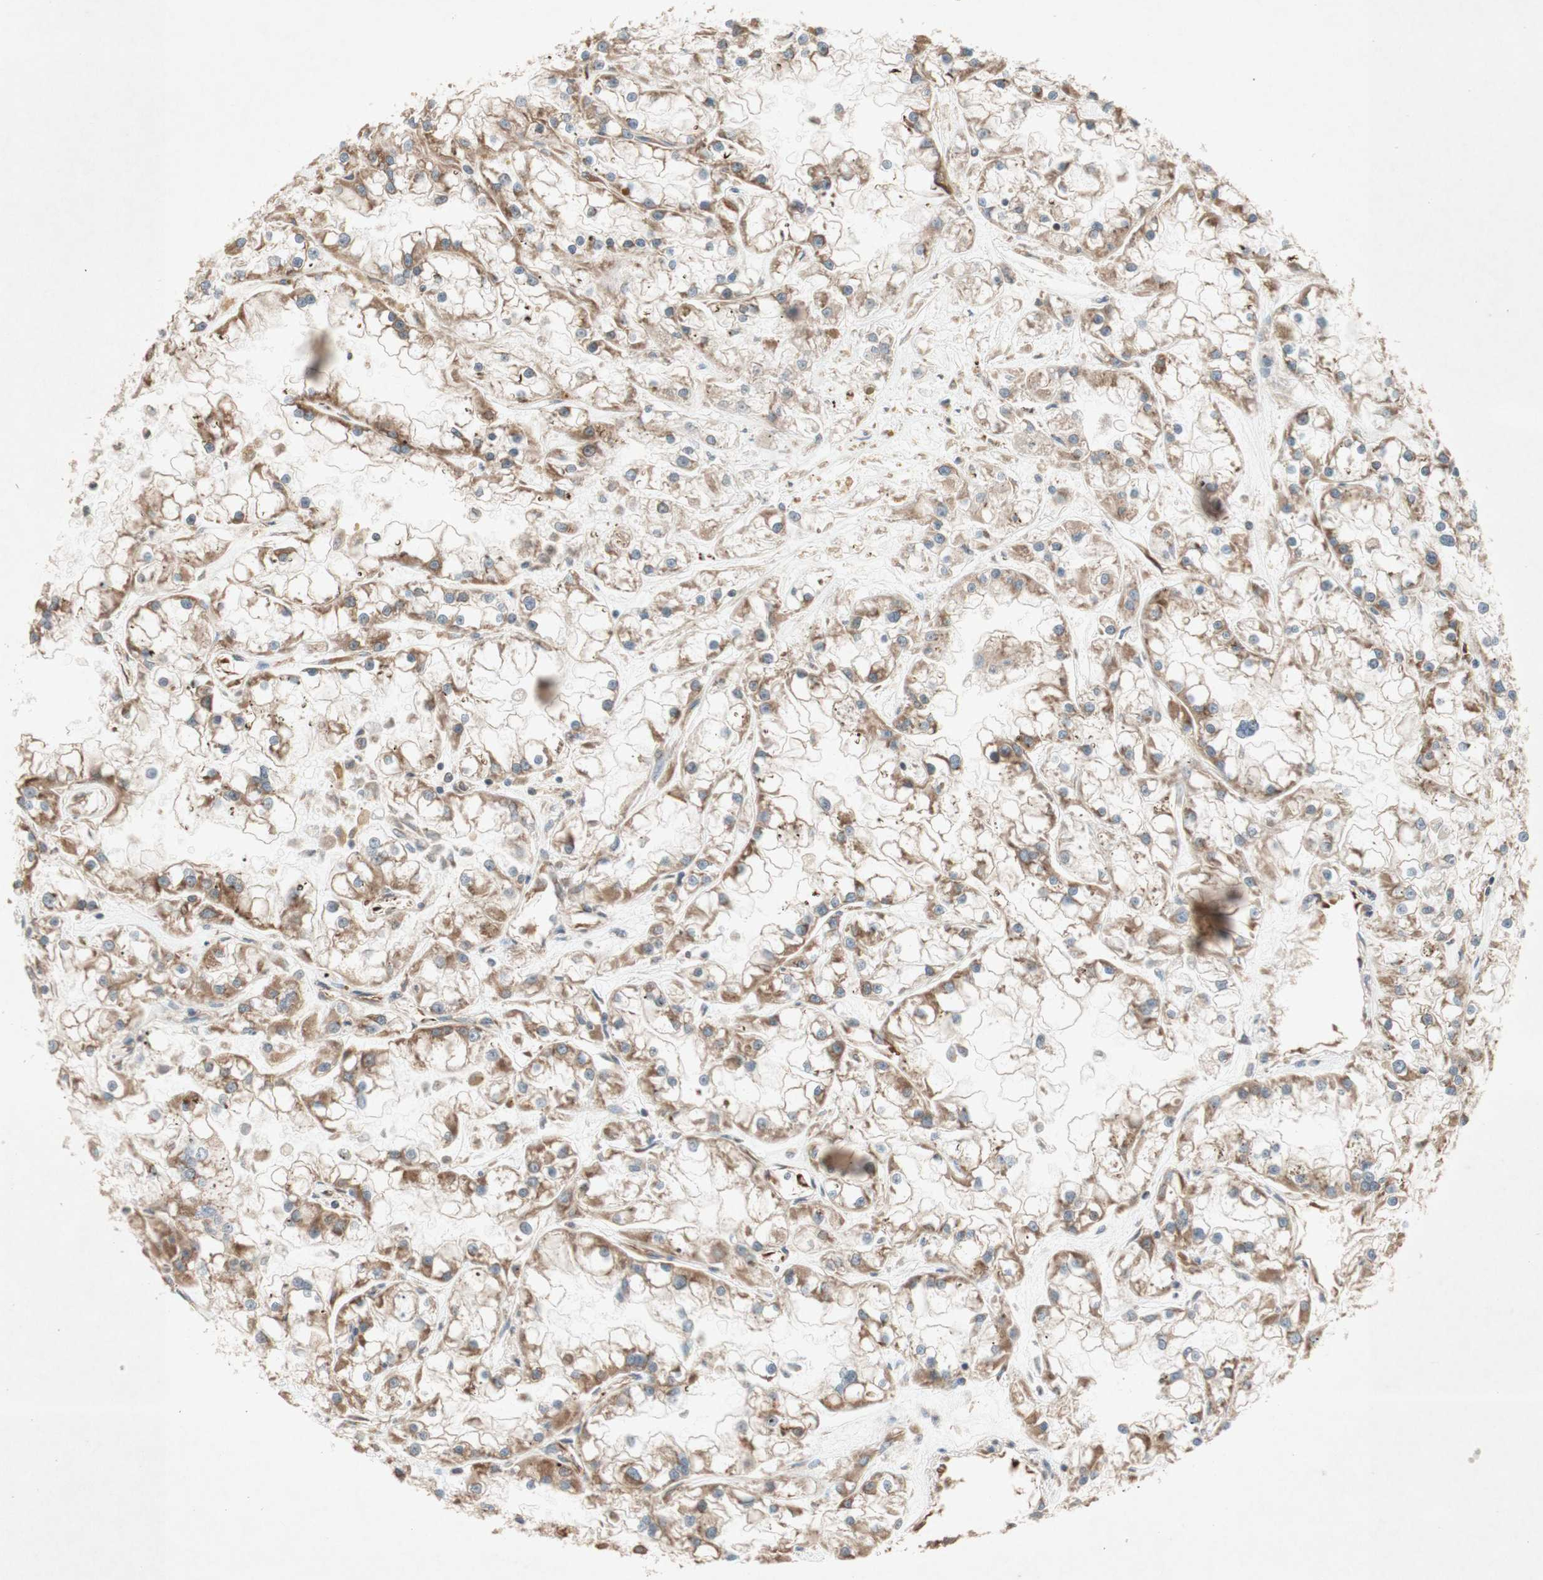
{"staining": {"intensity": "moderate", "quantity": ">75%", "location": "cytoplasmic/membranous"}, "tissue": "renal cancer", "cell_type": "Tumor cells", "image_type": "cancer", "snomed": [{"axis": "morphology", "description": "Adenocarcinoma, NOS"}, {"axis": "topography", "description": "Kidney"}], "caption": "A photomicrograph of human renal cancer stained for a protein reveals moderate cytoplasmic/membranous brown staining in tumor cells.", "gene": "SOCS2", "patient": {"sex": "female", "age": 52}}